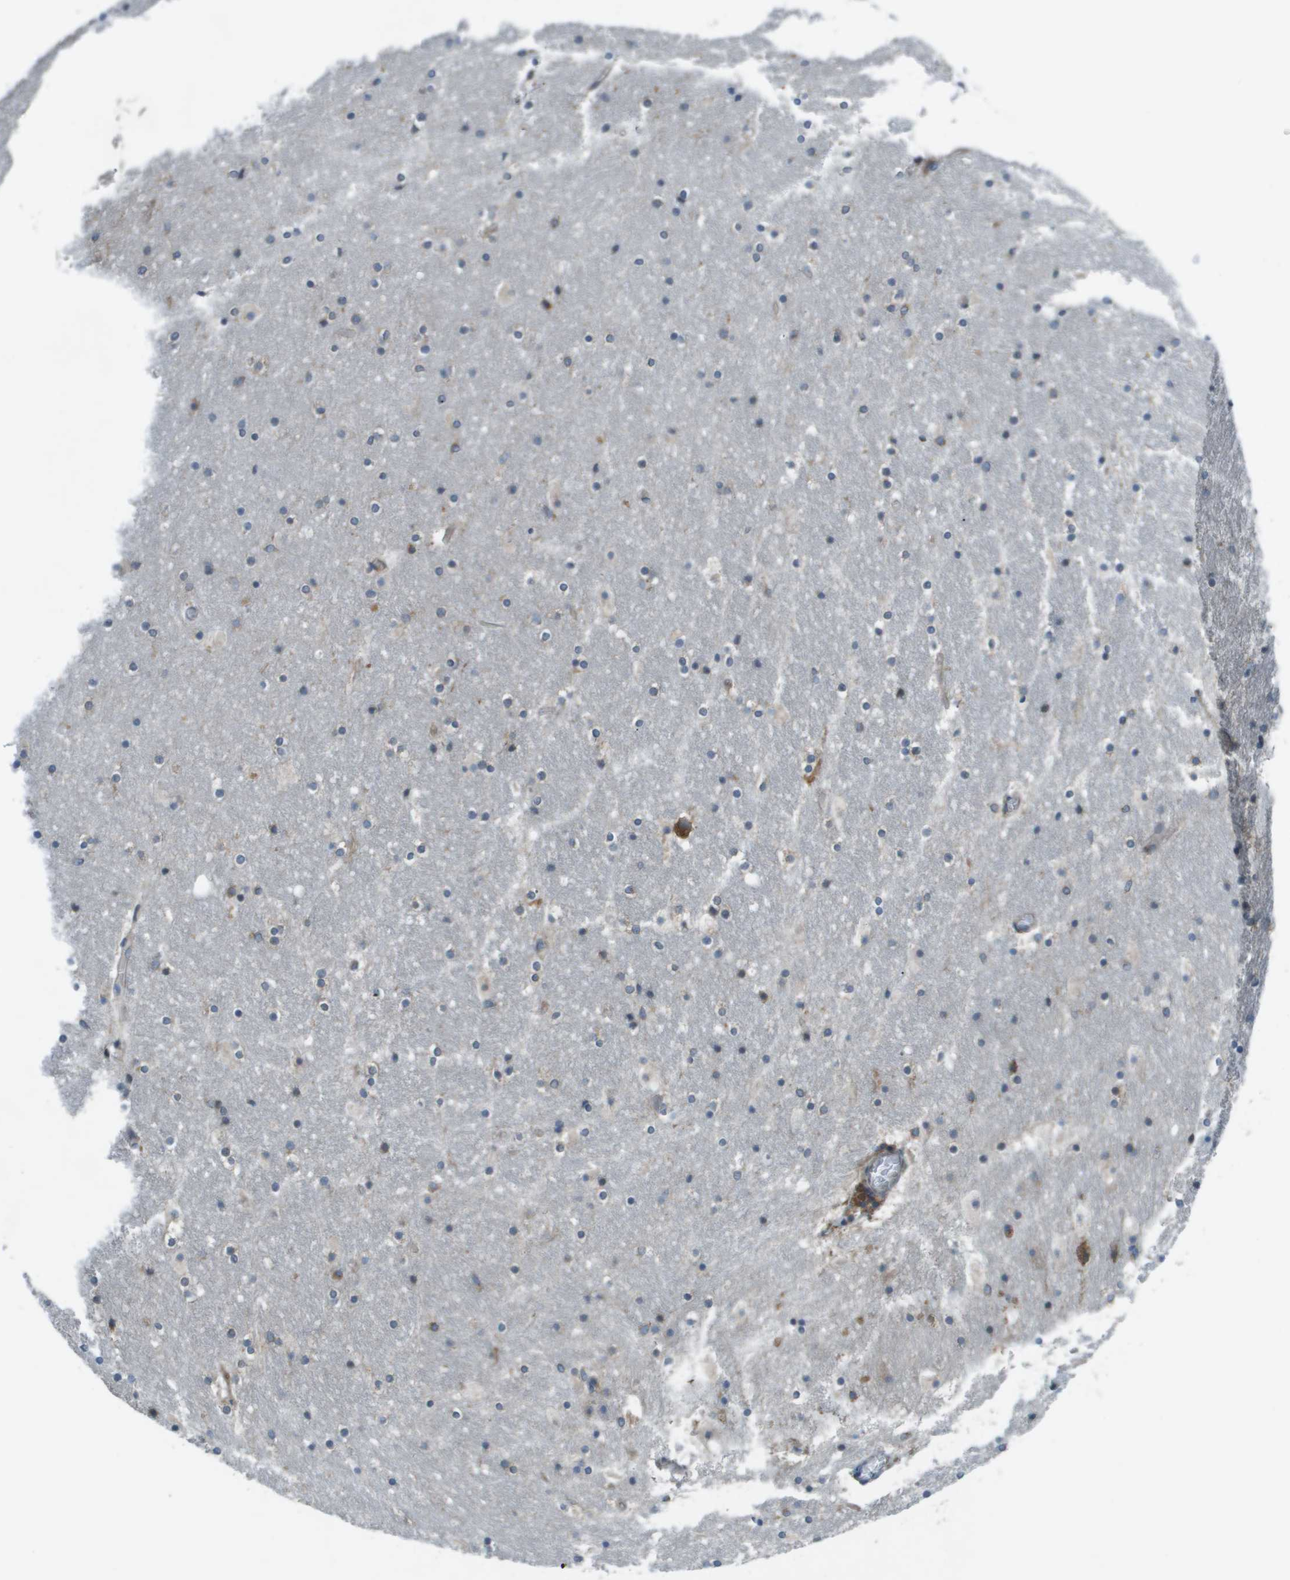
{"staining": {"intensity": "moderate", "quantity": "25%-75%", "location": "cytoplasmic/membranous"}, "tissue": "hippocampus", "cell_type": "Glial cells", "image_type": "normal", "snomed": [{"axis": "morphology", "description": "Normal tissue, NOS"}, {"axis": "topography", "description": "Hippocampus"}], "caption": "DAB immunohistochemical staining of normal hippocampus displays moderate cytoplasmic/membranous protein positivity in approximately 25%-75% of glial cells. The staining was performed using DAB to visualize the protein expression in brown, while the nuclei were stained in blue with hematoxylin (Magnification: 20x).", "gene": "EIF3B", "patient": {"sex": "male", "age": 45}}